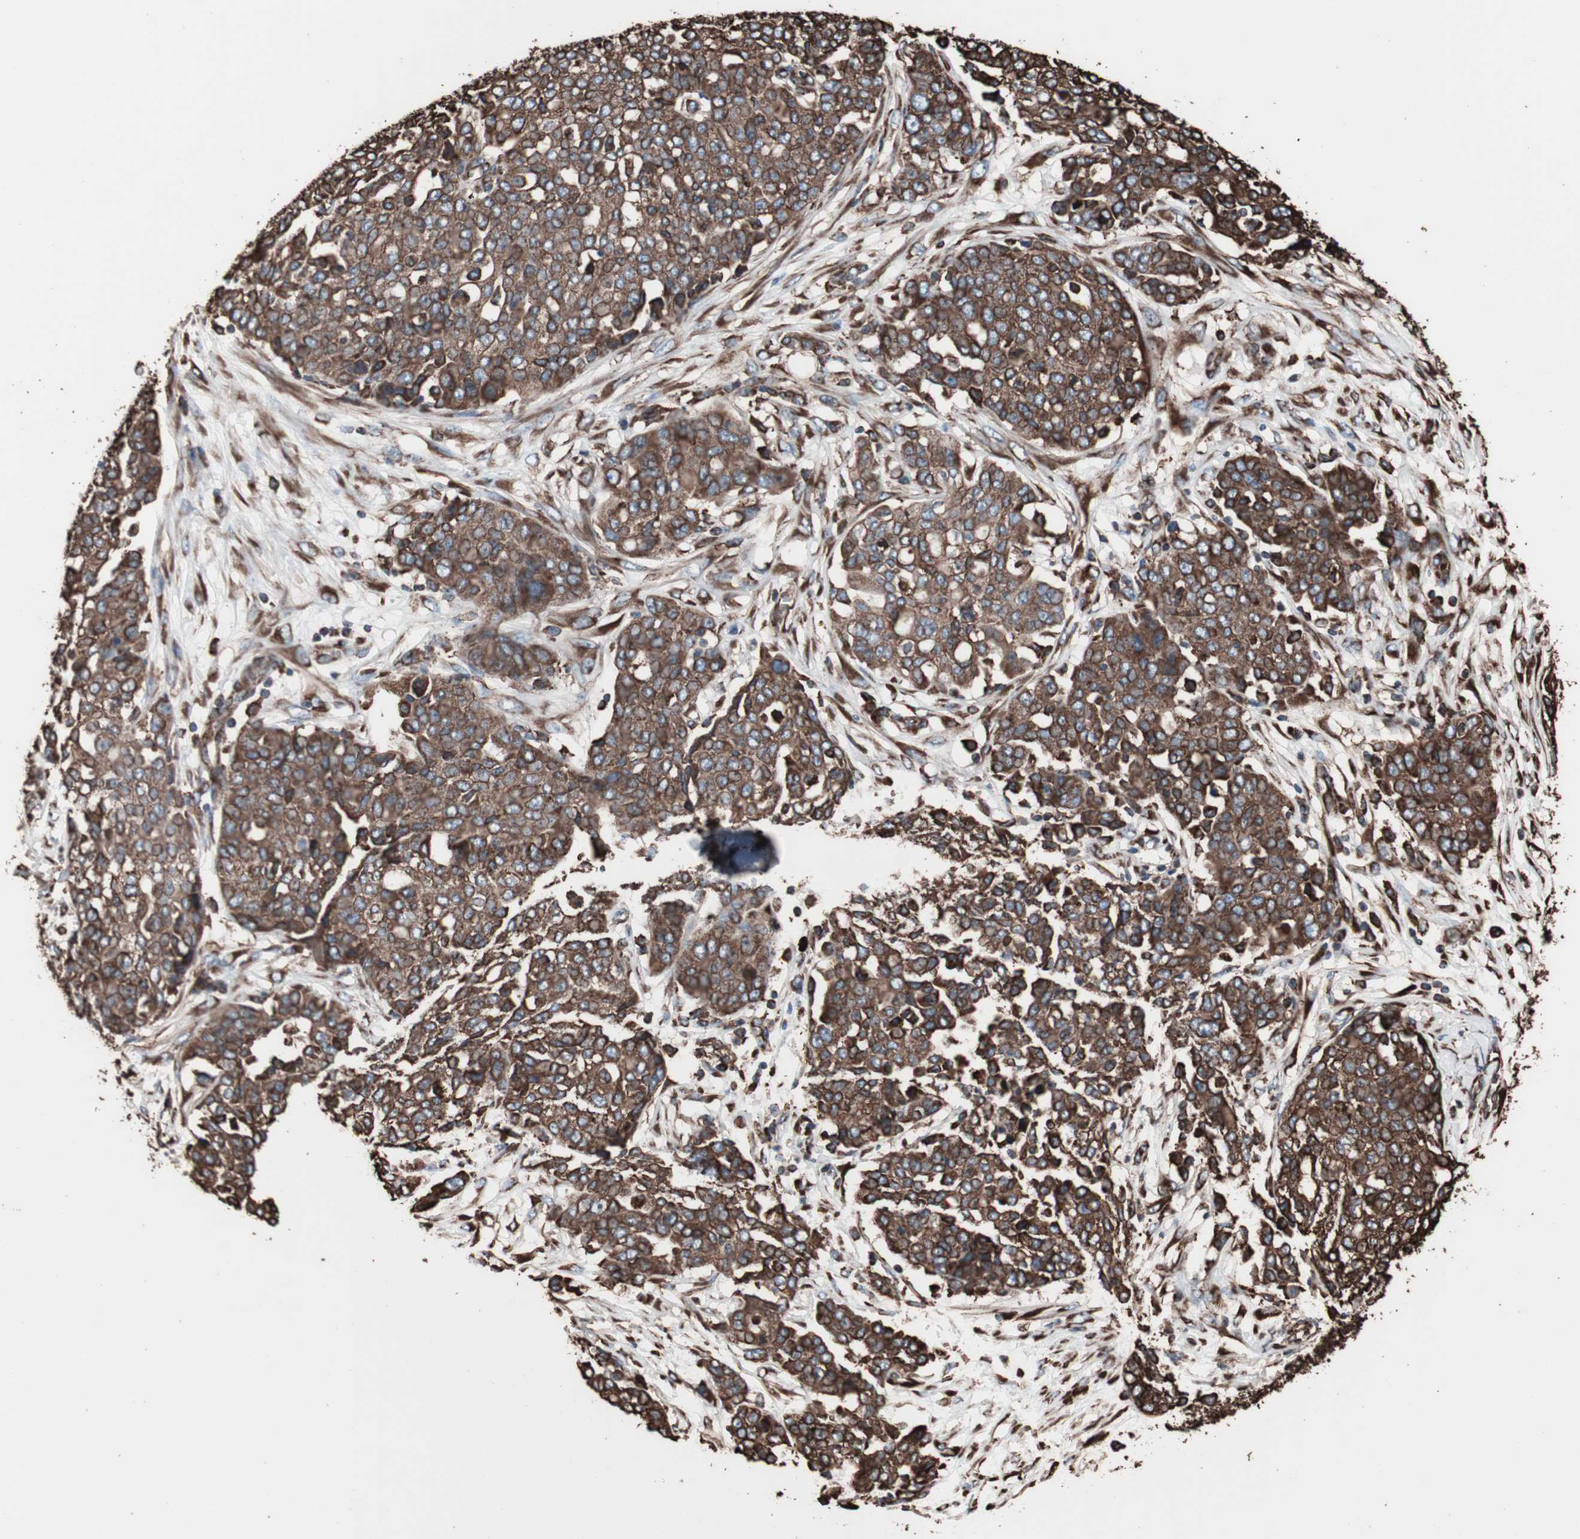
{"staining": {"intensity": "strong", "quantity": ">75%", "location": "cytoplasmic/membranous"}, "tissue": "ovarian cancer", "cell_type": "Tumor cells", "image_type": "cancer", "snomed": [{"axis": "morphology", "description": "Cystadenocarcinoma, serous, NOS"}, {"axis": "topography", "description": "Soft tissue"}, {"axis": "topography", "description": "Ovary"}], "caption": "Ovarian serous cystadenocarcinoma stained with a protein marker shows strong staining in tumor cells.", "gene": "HSP90B1", "patient": {"sex": "female", "age": 57}}